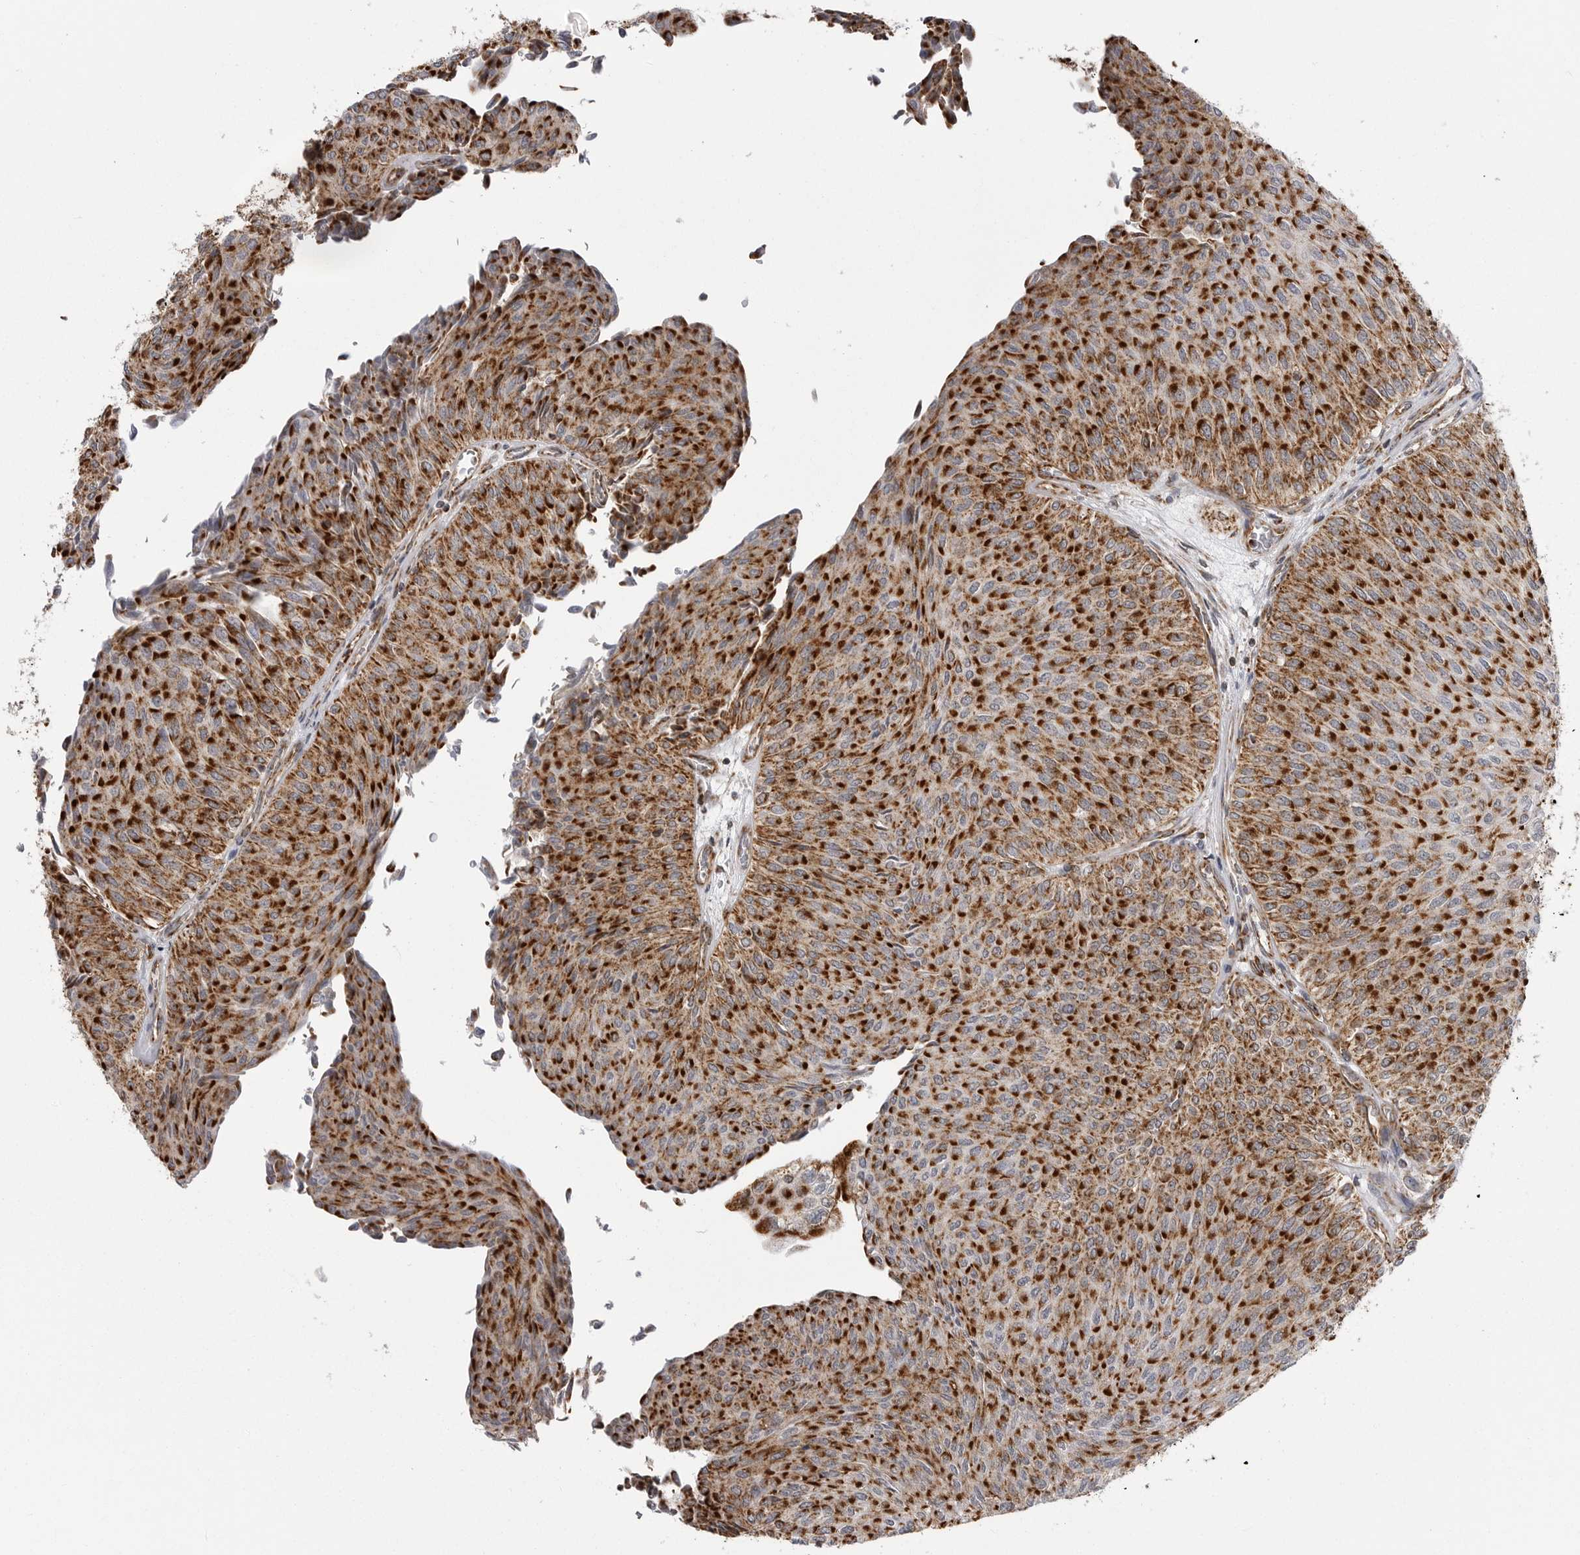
{"staining": {"intensity": "strong", "quantity": ">75%", "location": "cytoplasmic/membranous"}, "tissue": "urothelial cancer", "cell_type": "Tumor cells", "image_type": "cancer", "snomed": [{"axis": "morphology", "description": "Urothelial carcinoma, Low grade"}, {"axis": "topography", "description": "Urinary bladder"}], "caption": "An image of human urothelial cancer stained for a protein reveals strong cytoplasmic/membranous brown staining in tumor cells.", "gene": "FH", "patient": {"sex": "male", "age": 78}}